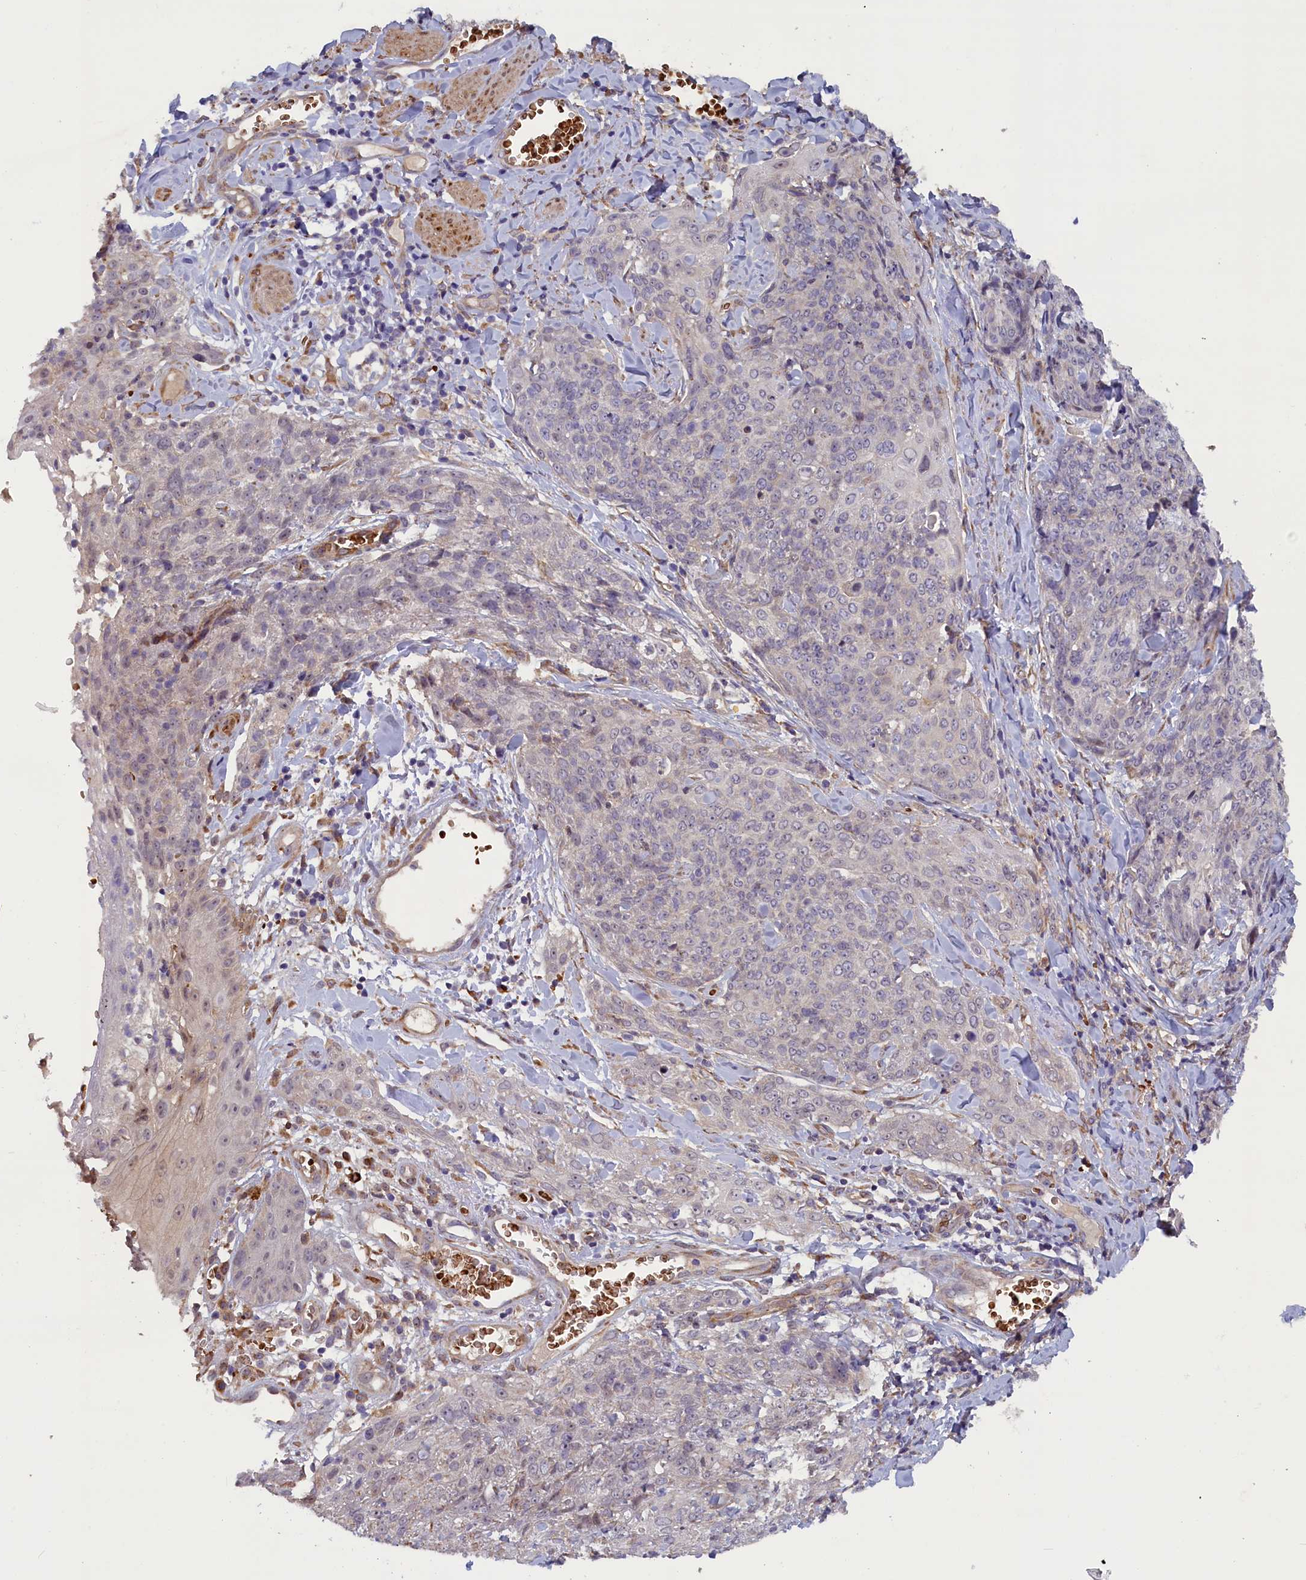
{"staining": {"intensity": "negative", "quantity": "none", "location": "none"}, "tissue": "skin cancer", "cell_type": "Tumor cells", "image_type": "cancer", "snomed": [{"axis": "morphology", "description": "Squamous cell carcinoma, NOS"}, {"axis": "topography", "description": "Skin"}, {"axis": "topography", "description": "Vulva"}], "caption": "Tumor cells are negative for brown protein staining in skin cancer (squamous cell carcinoma).", "gene": "CCDC9B", "patient": {"sex": "female", "age": 85}}